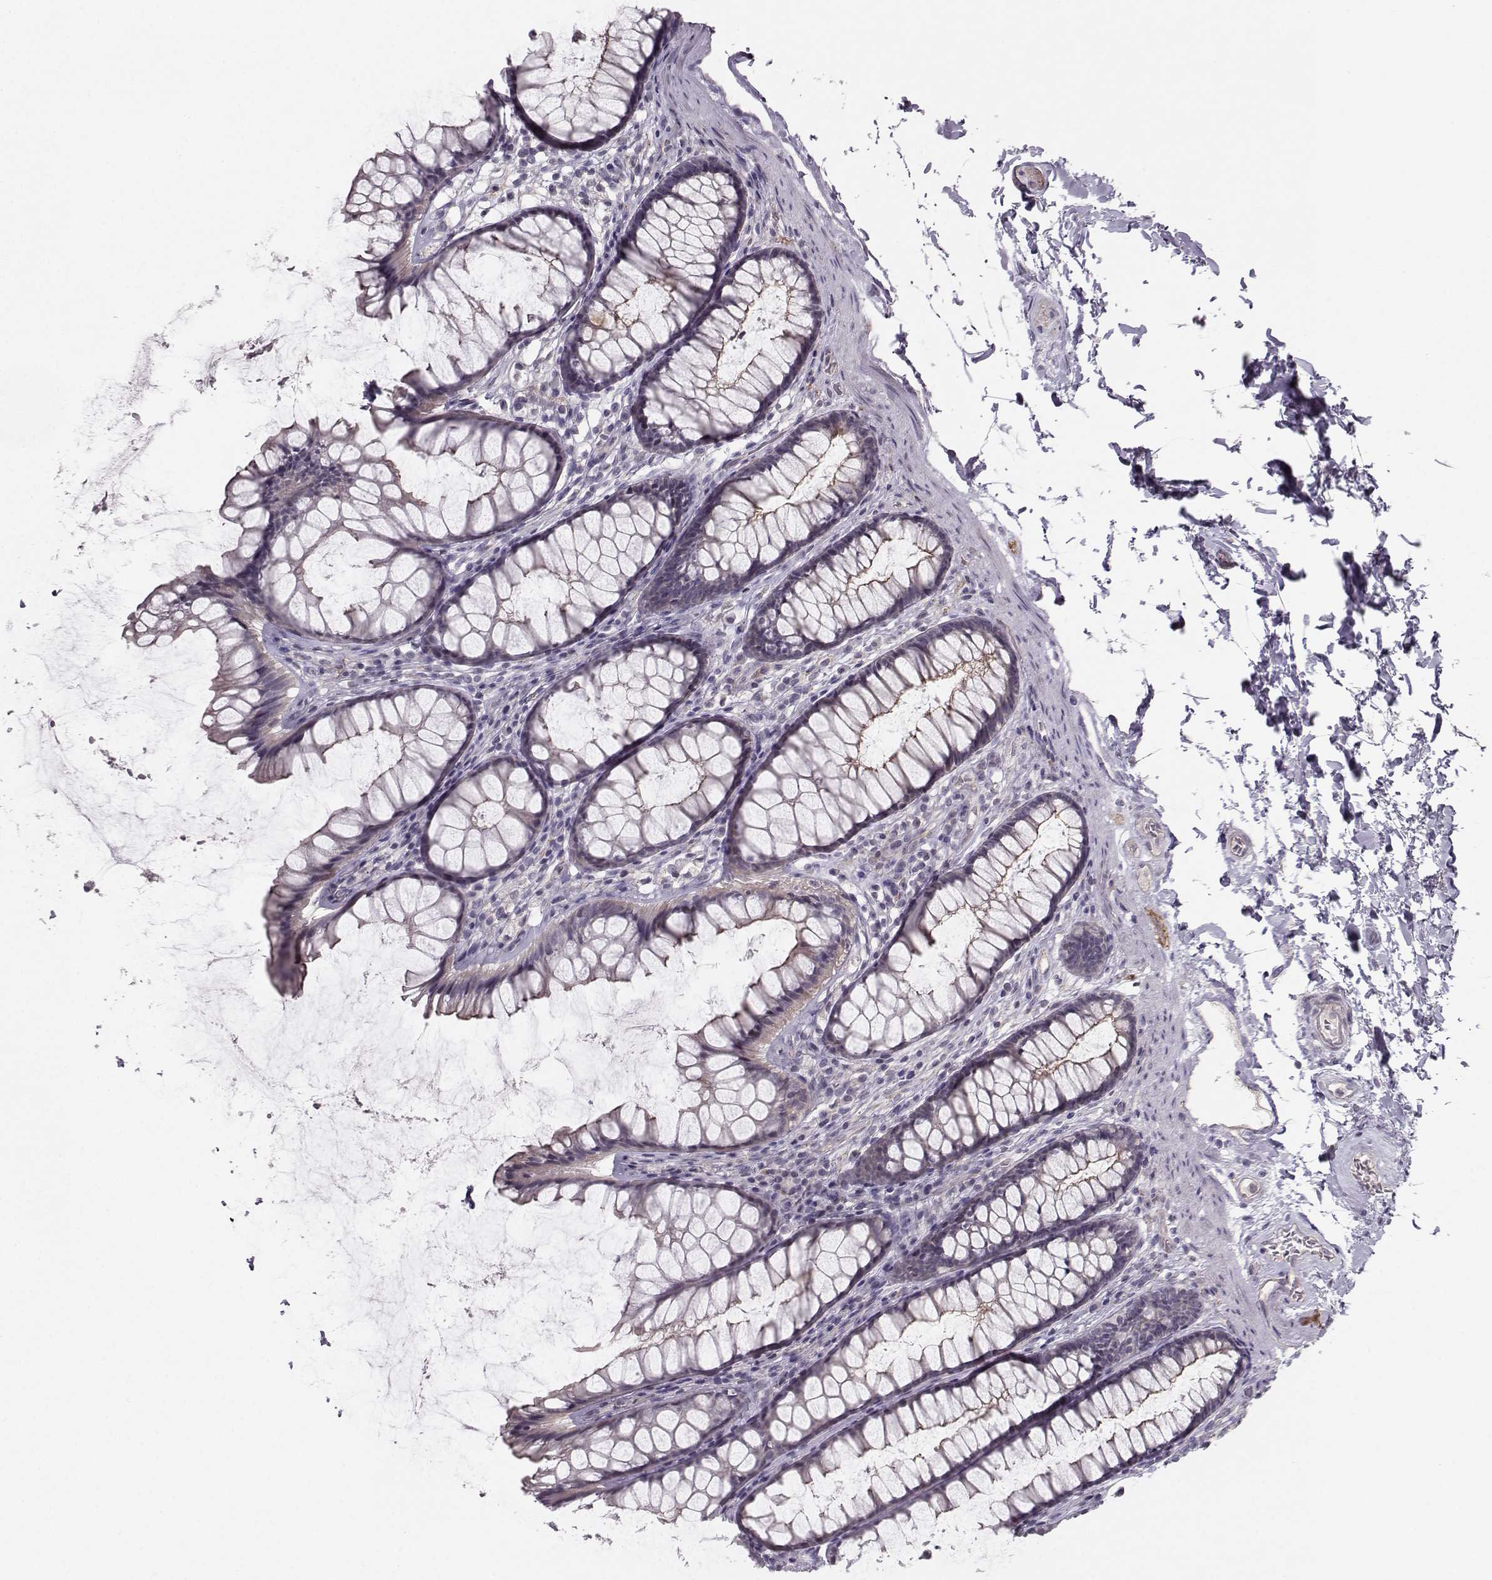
{"staining": {"intensity": "moderate", "quantity": "<25%", "location": "cytoplasmic/membranous"}, "tissue": "rectum", "cell_type": "Glandular cells", "image_type": "normal", "snomed": [{"axis": "morphology", "description": "Normal tissue, NOS"}, {"axis": "topography", "description": "Rectum"}], "caption": "A micrograph showing moderate cytoplasmic/membranous expression in about <25% of glandular cells in normal rectum, as visualized by brown immunohistochemical staining.", "gene": "MAST1", "patient": {"sex": "male", "age": 72}}